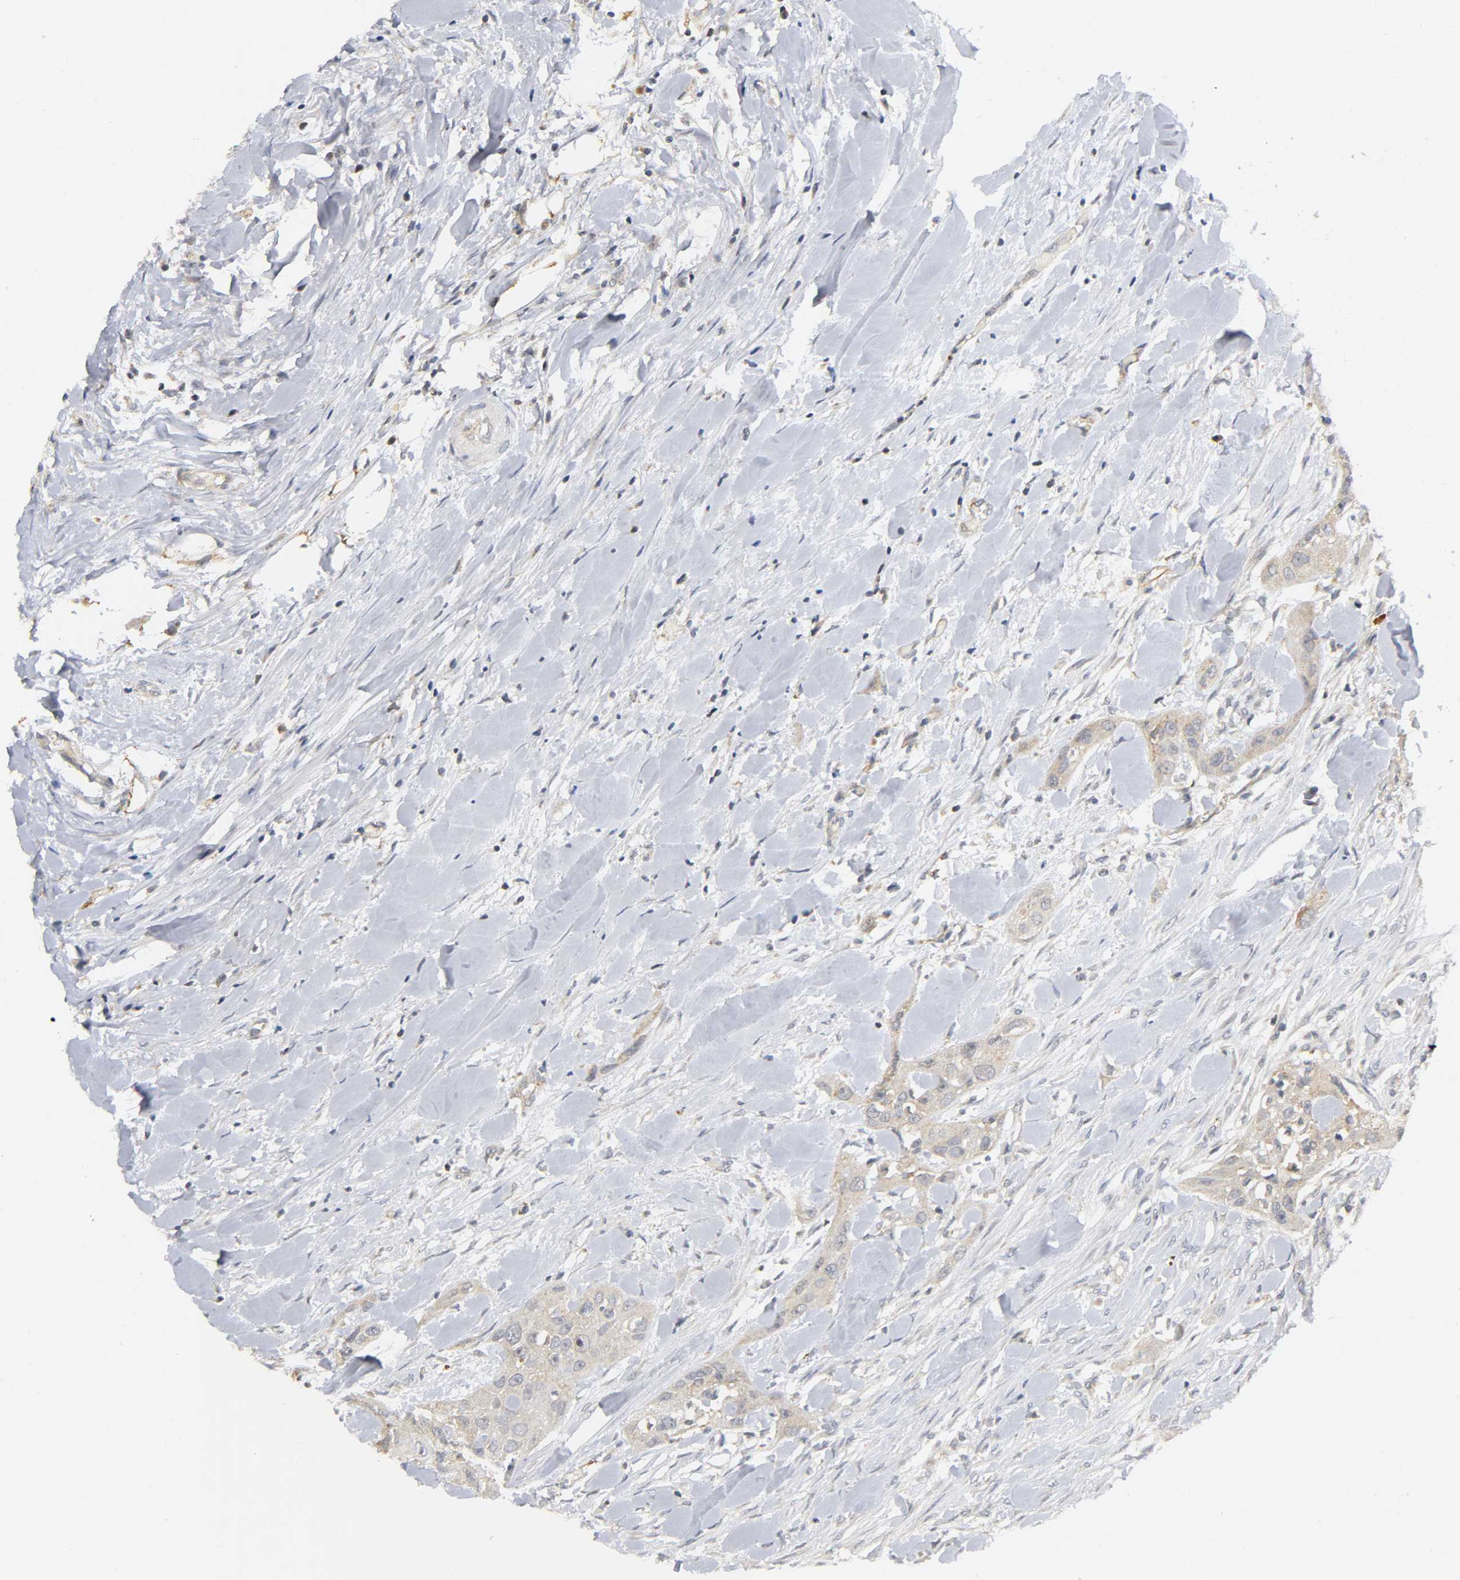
{"staining": {"intensity": "weak", "quantity": "25%-75%", "location": "cytoplasmic/membranous"}, "tissue": "head and neck cancer", "cell_type": "Tumor cells", "image_type": "cancer", "snomed": [{"axis": "morphology", "description": "Neoplasm, malignant, NOS"}, {"axis": "topography", "description": "Salivary gland"}, {"axis": "topography", "description": "Head-Neck"}], "caption": "A low amount of weak cytoplasmic/membranous positivity is present in about 25%-75% of tumor cells in head and neck cancer tissue.", "gene": "NRP1", "patient": {"sex": "male", "age": 43}}